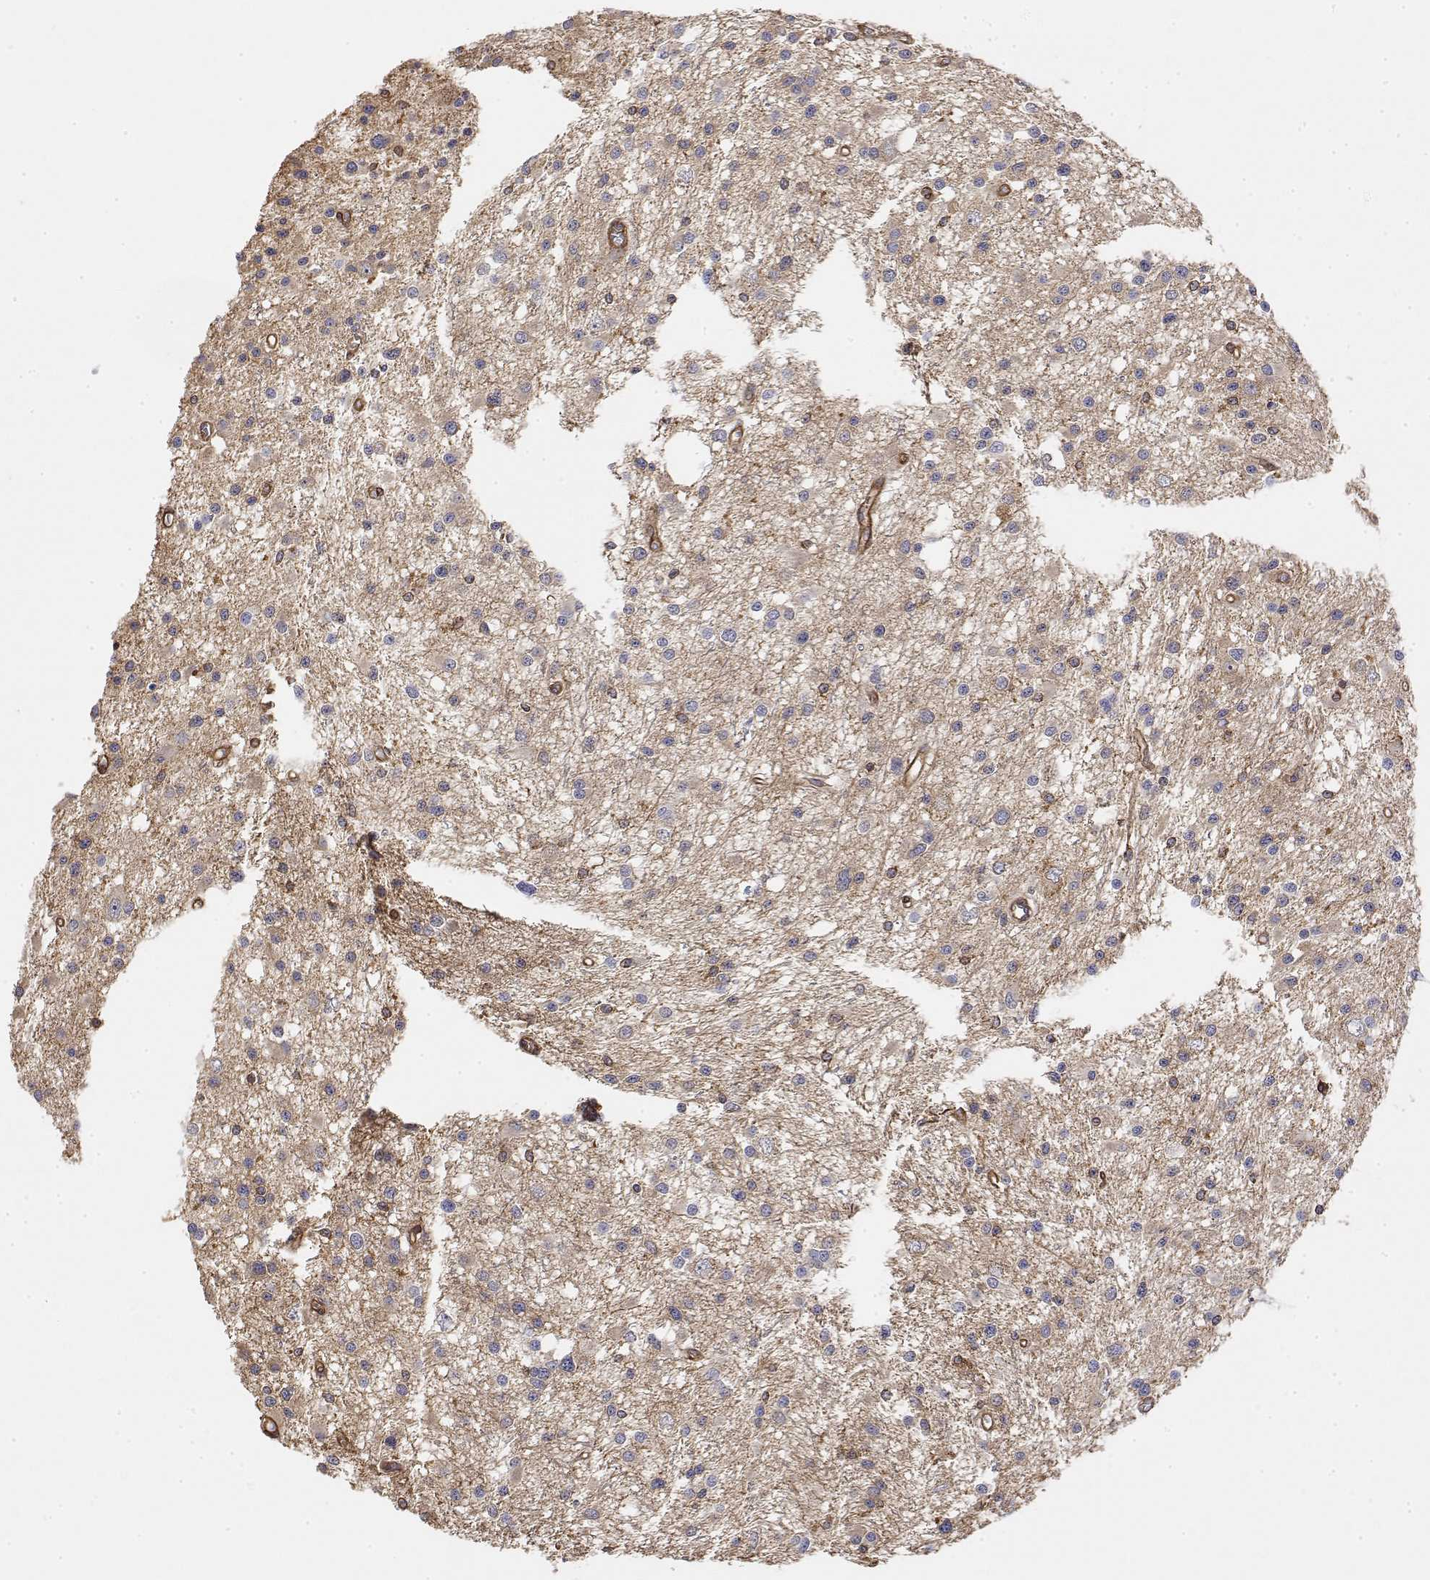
{"staining": {"intensity": "negative", "quantity": "none", "location": "none"}, "tissue": "glioma", "cell_type": "Tumor cells", "image_type": "cancer", "snomed": [{"axis": "morphology", "description": "Glioma, malignant, High grade"}, {"axis": "topography", "description": "Brain"}], "caption": "Protein analysis of glioma exhibits no significant expression in tumor cells.", "gene": "PACSIN2", "patient": {"sex": "male", "age": 54}}